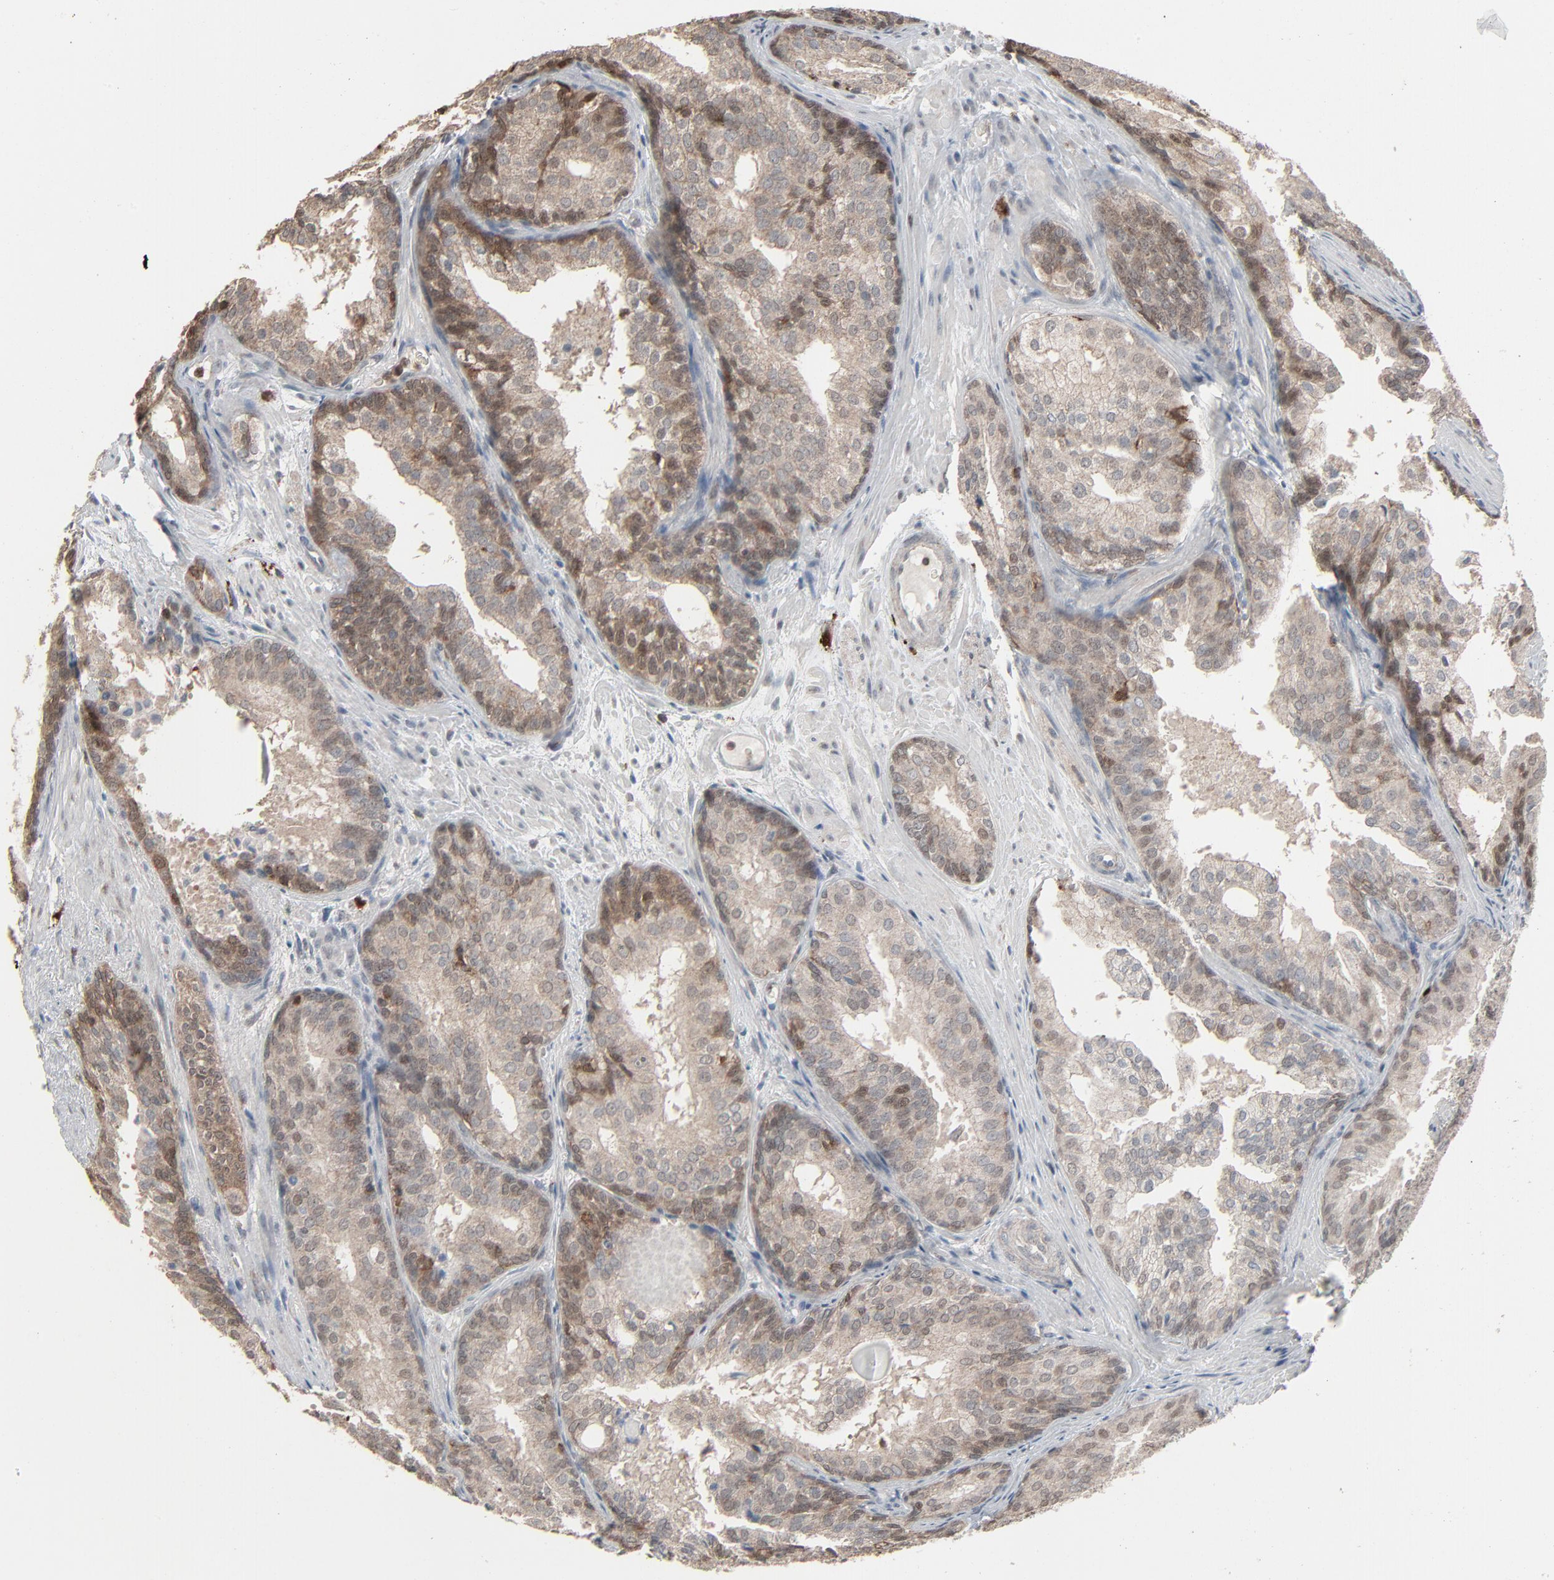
{"staining": {"intensity": "weak", "quantity": ">75%", "location": "cytoplasmic/membranous"}, "tissue": "prostate cancer", "cell_type": "Tumor cells", "image_type": "cancer", "snomed": [{"axis": "morphology", "description": "Adenocarcinoma, Low grade"}, {"axis": "topography", "description": "Prostate"}], "caption": "Tumor cells show low levels of weak cytoplasmic/membranous staining in approximately >75% of cells in low-grade adenocarcinoma (prostate).", "gene": "DOCK8", "patient": {"sex": "male", "age": 69}}